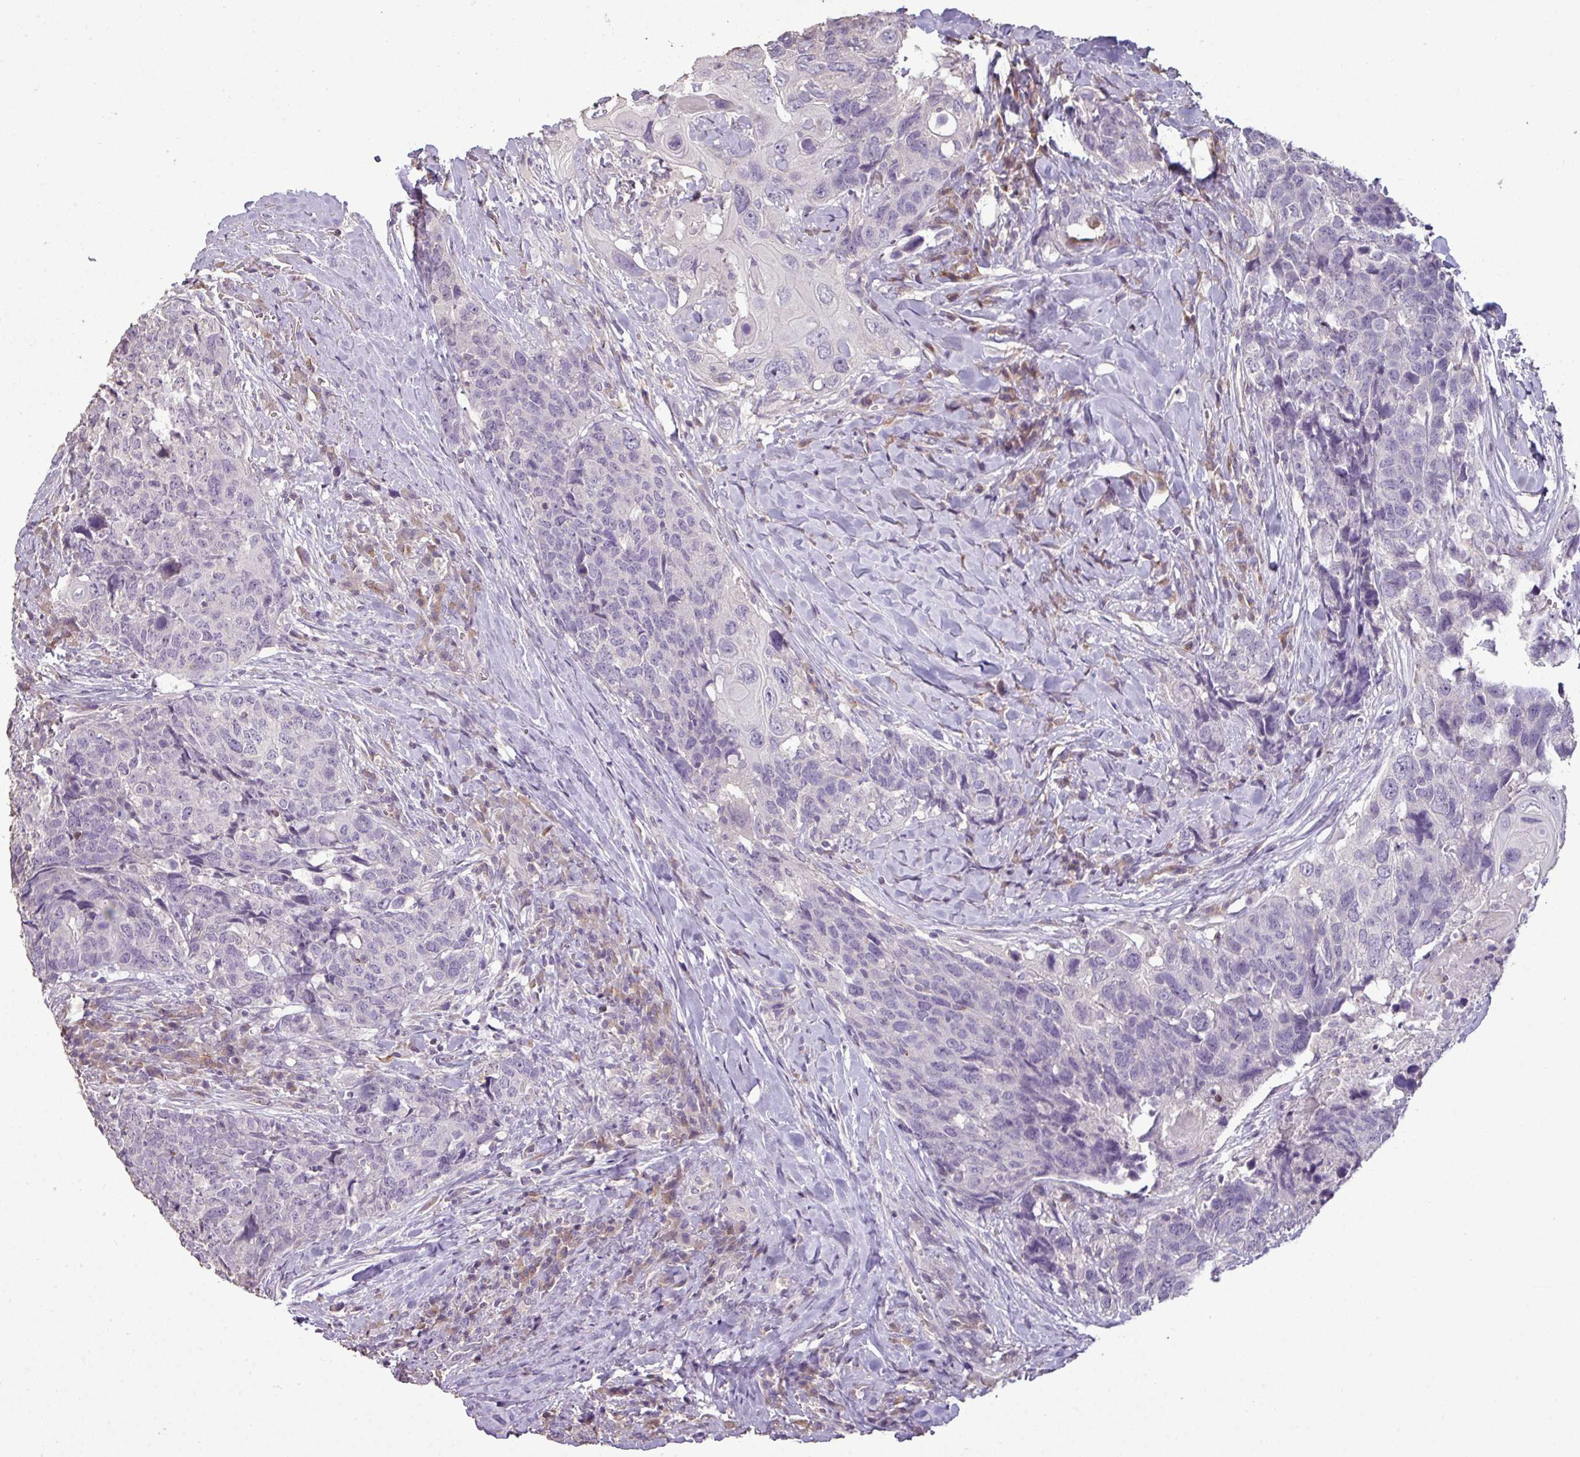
{"staining": {"intensity": "negative", "quantity": "none", "location": "none"}, "tissue": "head and neck cancer", "cell_type": "Tumor cells", "image_type": "cancer", "snomed": [{"axis": "morphology", "description": "Squamous cell carcinoma, NOS"}, {"axis": "topography", "description": "Head-Neck"}], "caption": "This is an immunohistochemistry photomicrograph of head and neck cancer (squamous cell carcinoma). There is no staining in tumor cells.", "gene": "LY9", "patient": {"sex": "male", "age": 66}}